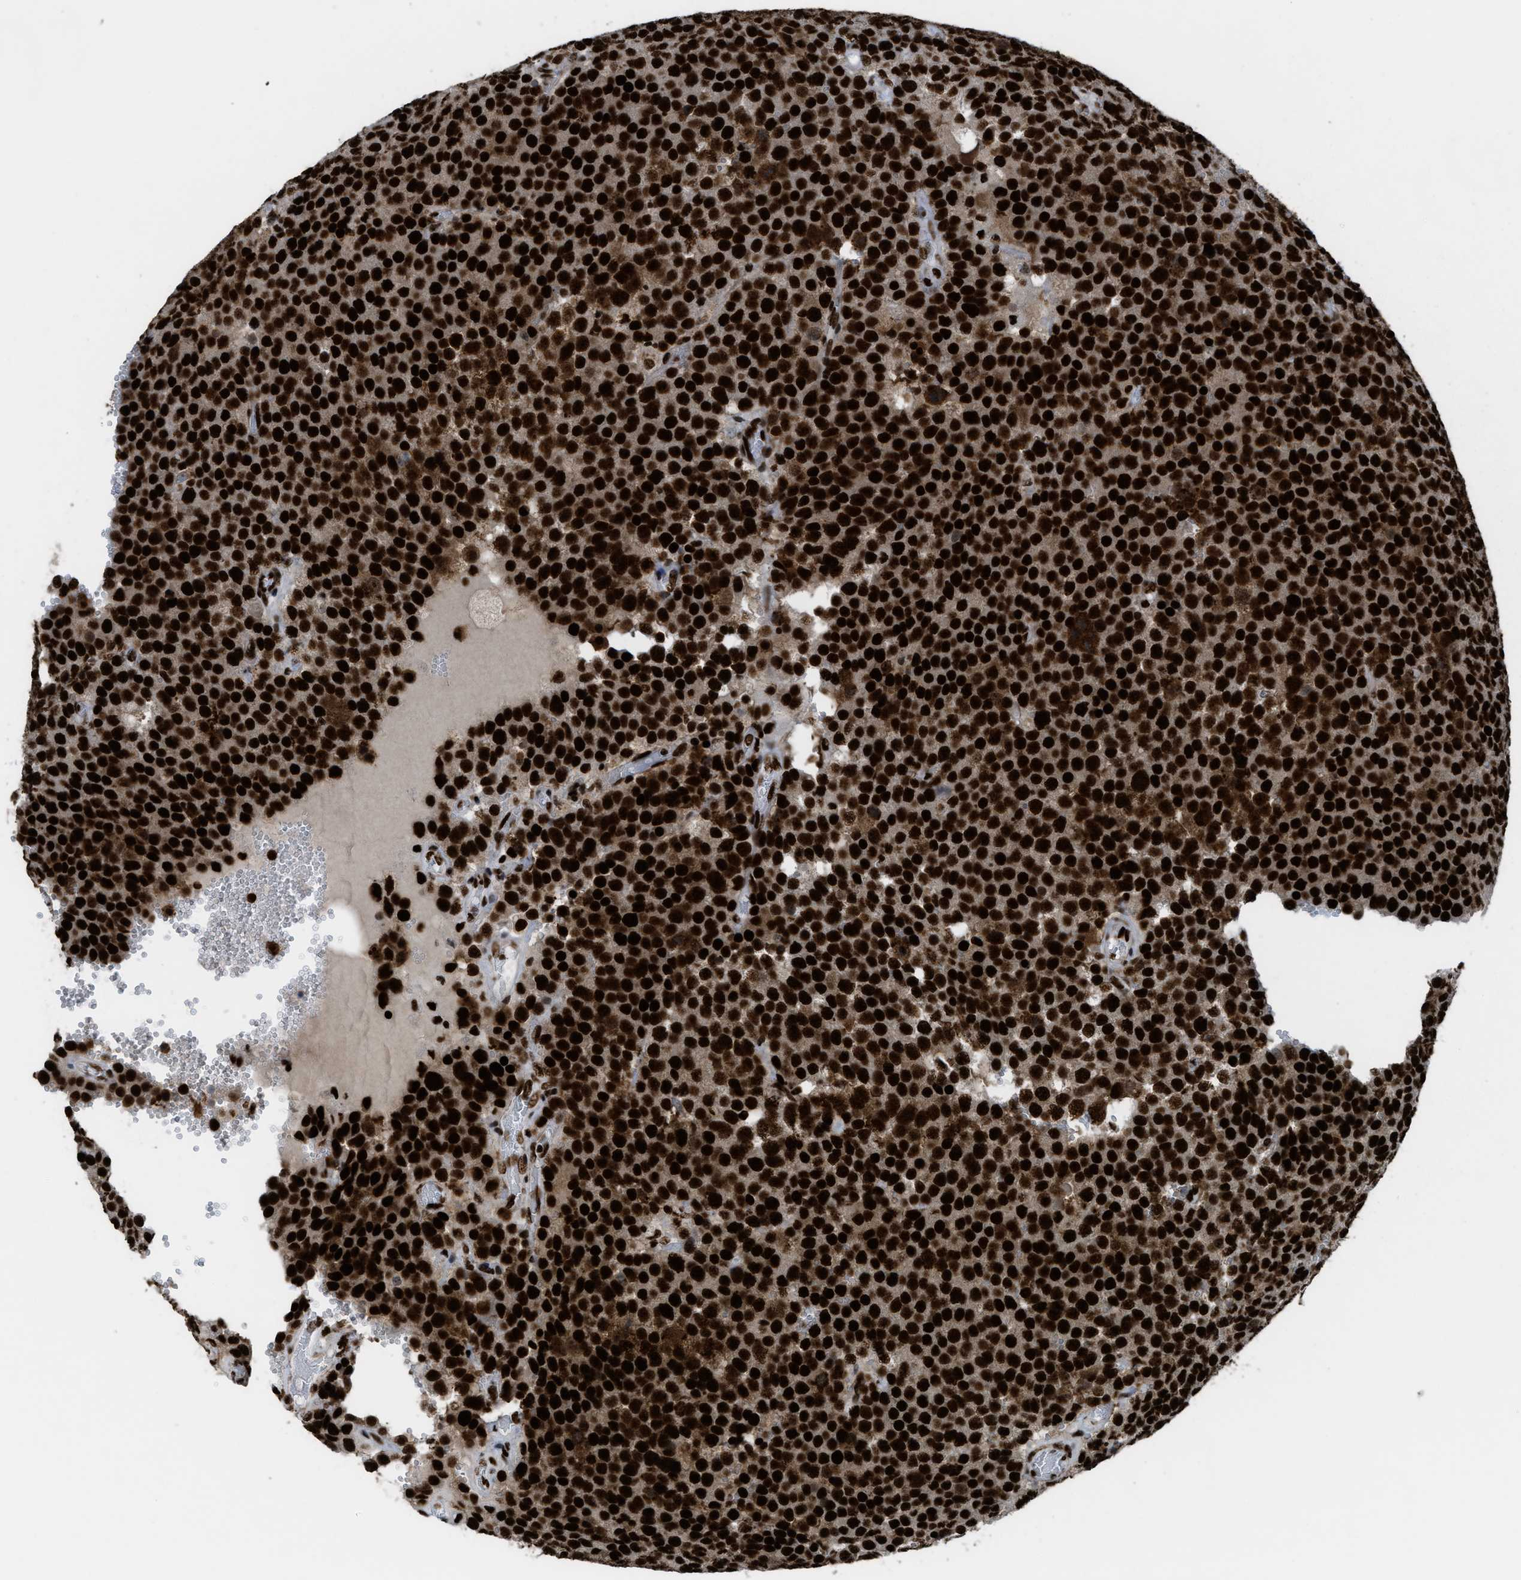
{"staining": {"intensity": "strong", "quantity": ">75%", "location": "nuclear"}, "tissue": "testis cancer", "cell_type": "Tumor cells", "image_type": "cancer", "snomed": [{"axis": "morphology", "description": "Normal tissue, NOS"}, {"axis": "morphology", "description": "Seminoma, NOS"}, {"axis": "topography", "description": "Testis"}], "caption": "Human testis cancer (seminoma) stained with a protein marker exhibits strong staining in tumor cells.", "gene": "ZNF207", "patient": {"sex": "male", "age": 71}}